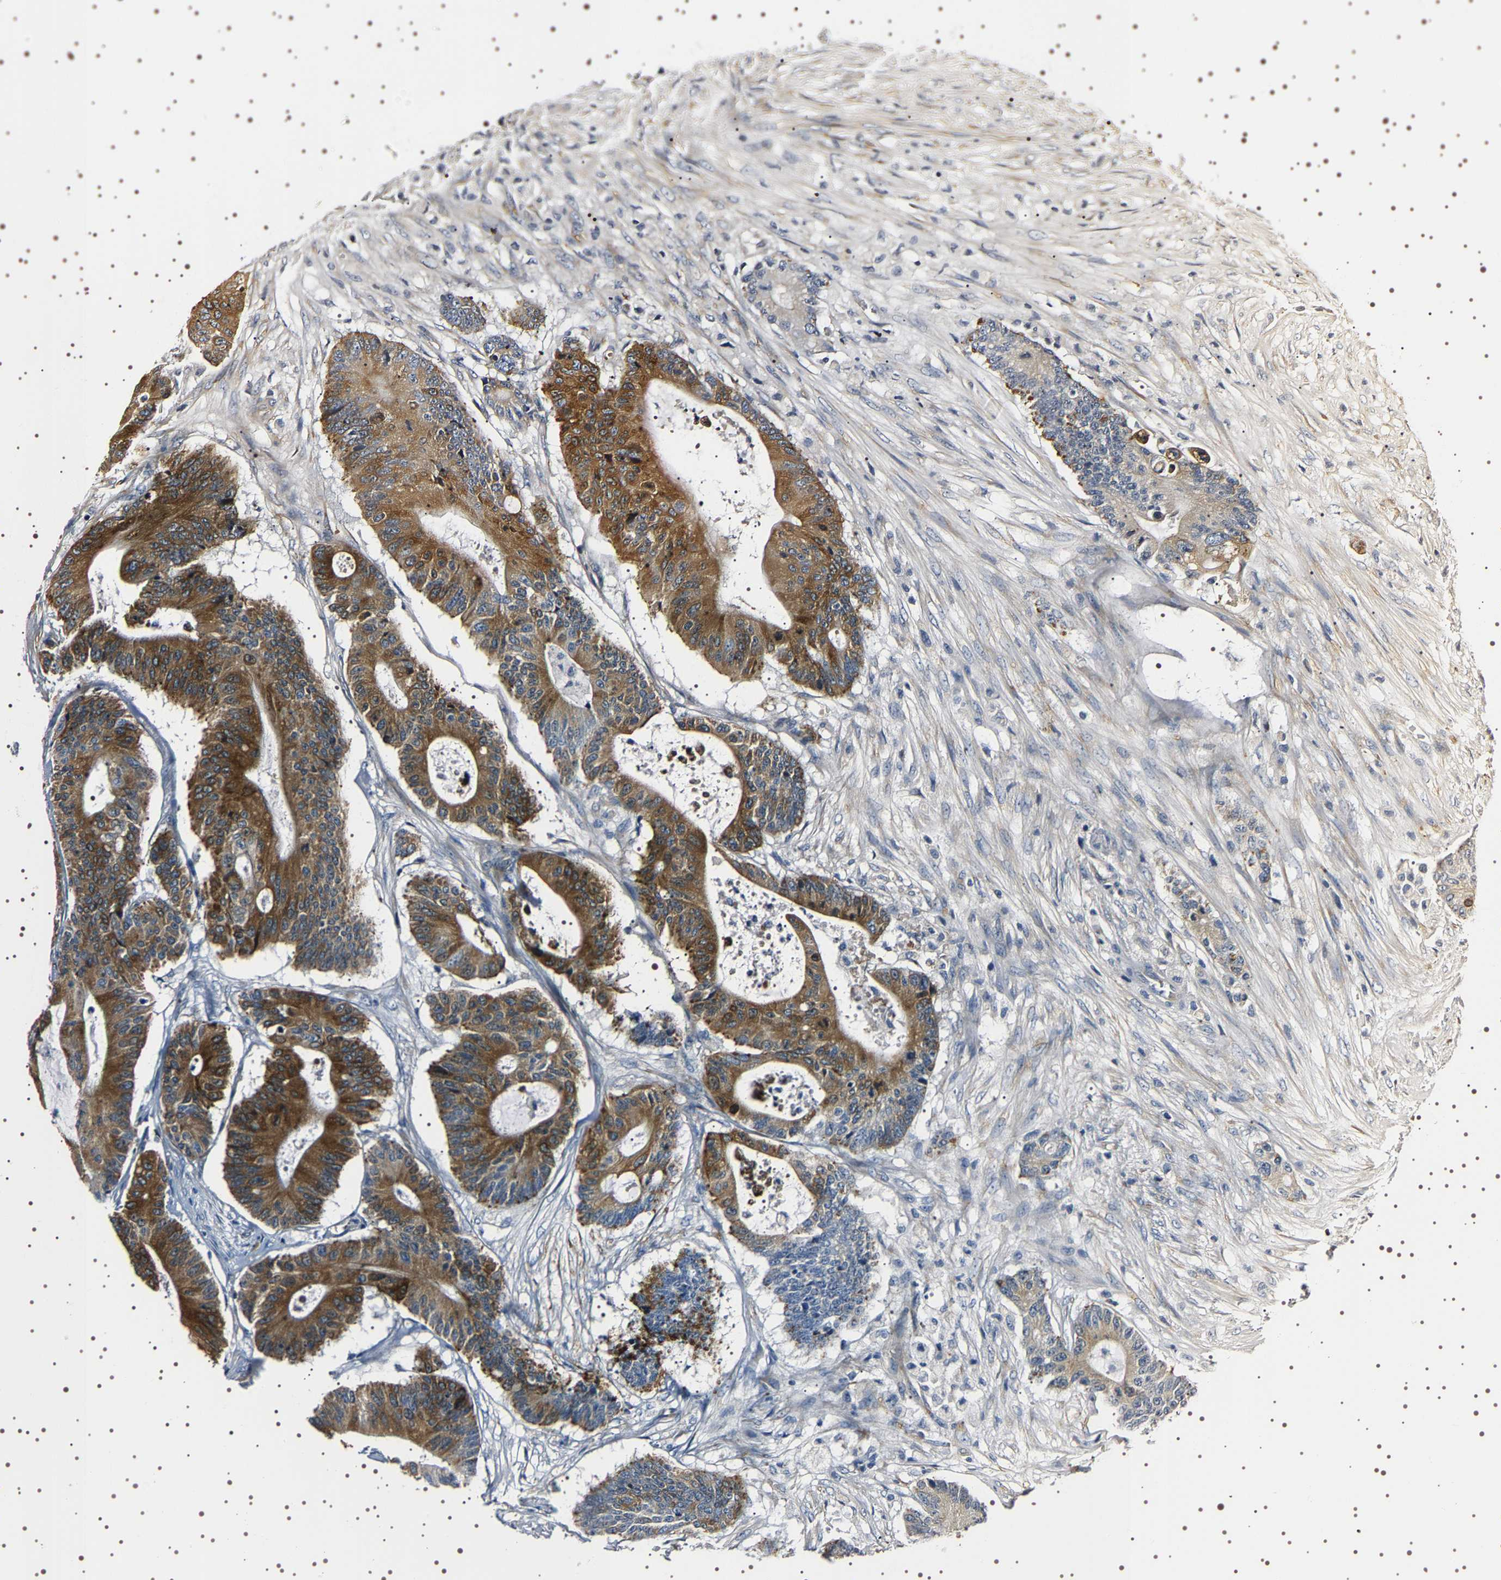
{"staining": {"intensity": "moderate", "quantity": ">75%", "location": "cytoplasmic/membranous"}, "tissue": "colorectal cancer", "cell_type": "Tumor cells", "image_type": "cancer", "snomed": [{"axis": "morphology", "description": "Adenocarcinoma, NOS"}, {"axis": "topography", "description": "Colon"}], "caption": "Protein analysis of colorectal cancer (adenocarcinoma) tissue displays moderate cytoplasmic/membranous staining in about >75% of tumor cells.", "gene": "SQLE", "patient": {"sex": "female", "age": 84}}